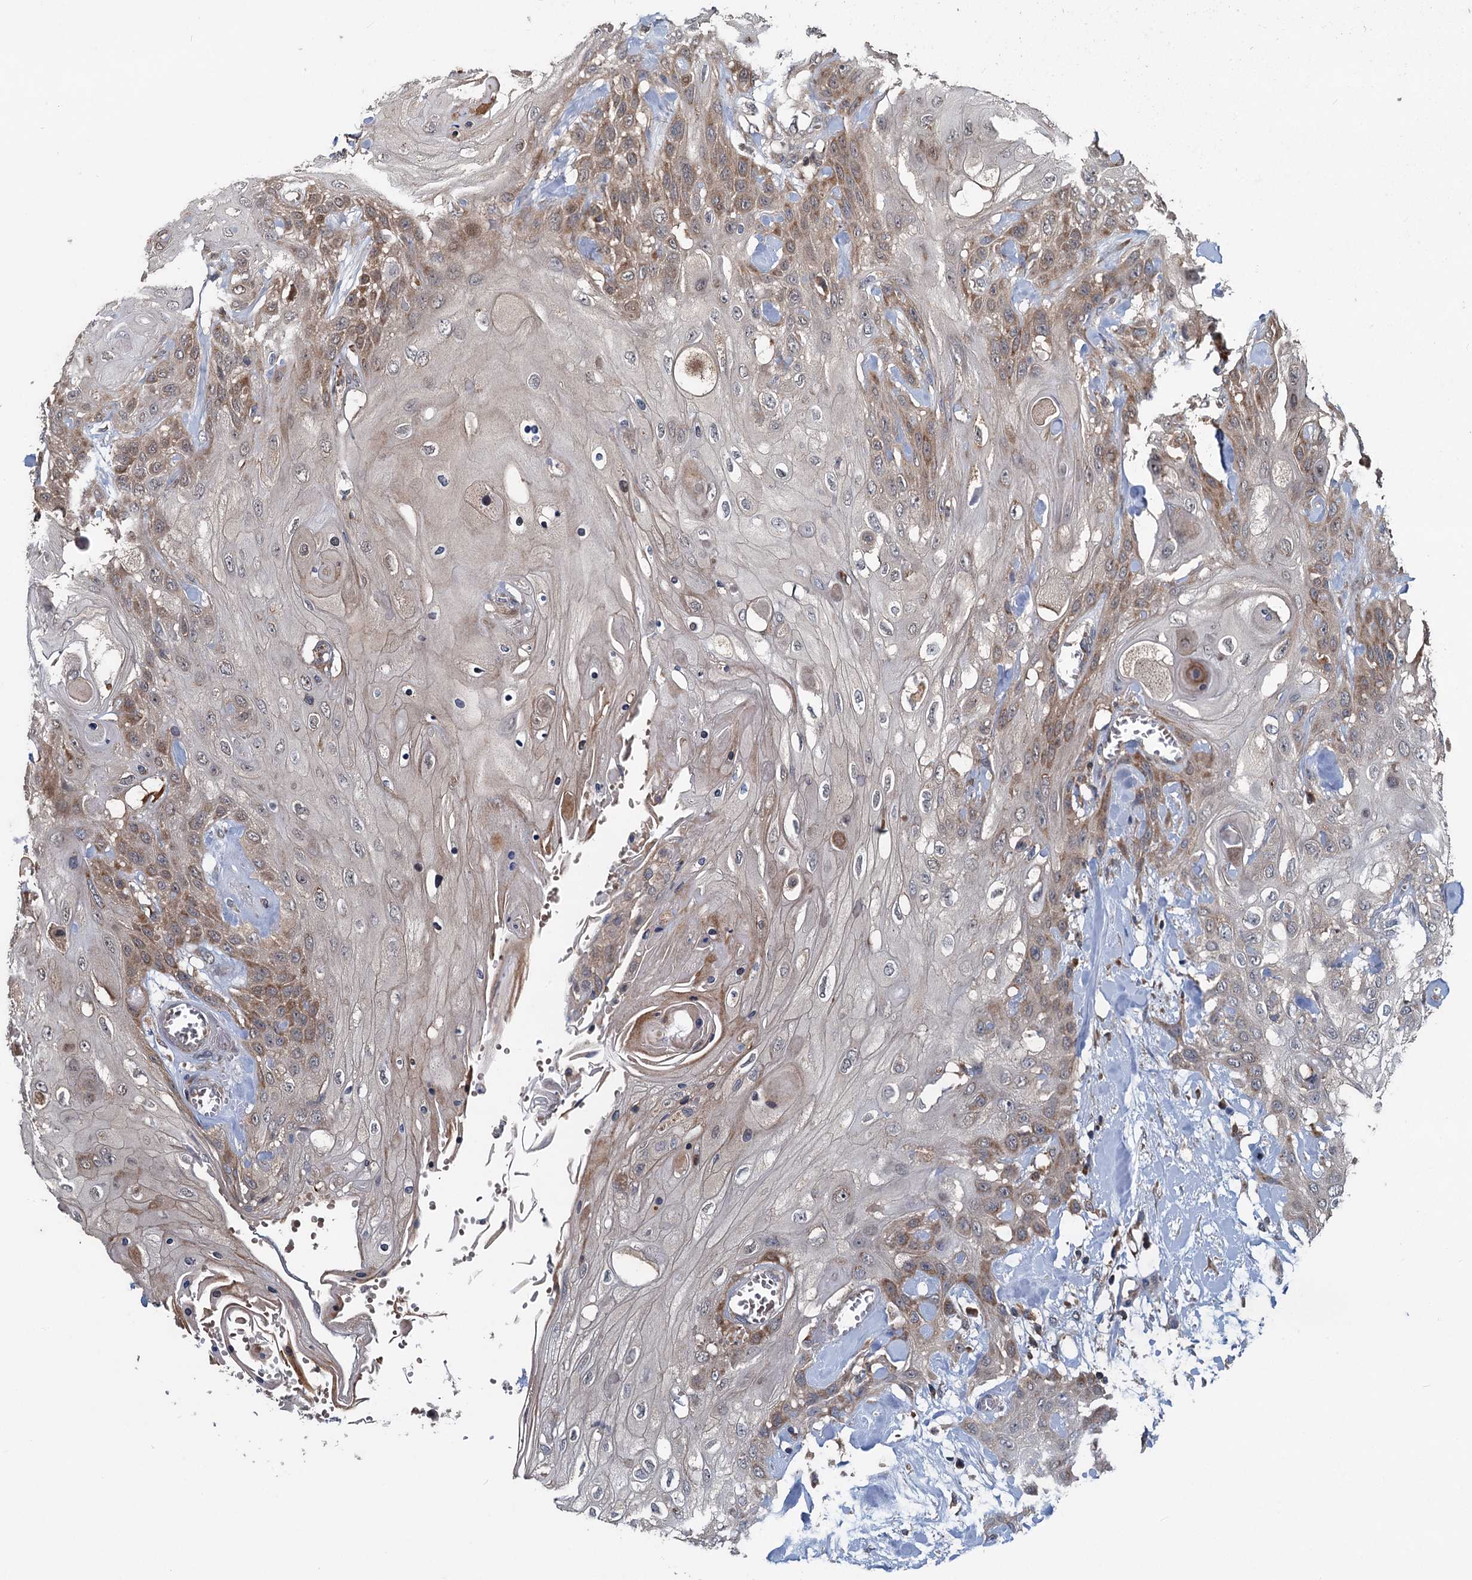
{"staining": {"intensity": "moderate", "quantity": "<25%", "location": "cytoplasmic/membranous"}, "tissue": "head and neck cancer", "cell_type": "Tumor cells", "image_type": "cancer", "snomed": [{"axis": "morphology", "description": "Squamous cell carcinoma, NOS"}, {"axis": "topography", "description": "Head-Neck"}], "caption": "Human squamous cell carcinoma (head and neck) stained with a protein marker displays moderate staining in tumor cells.", "gene": "OTUB1", "patient": {"sex": "female", "age": 43}}